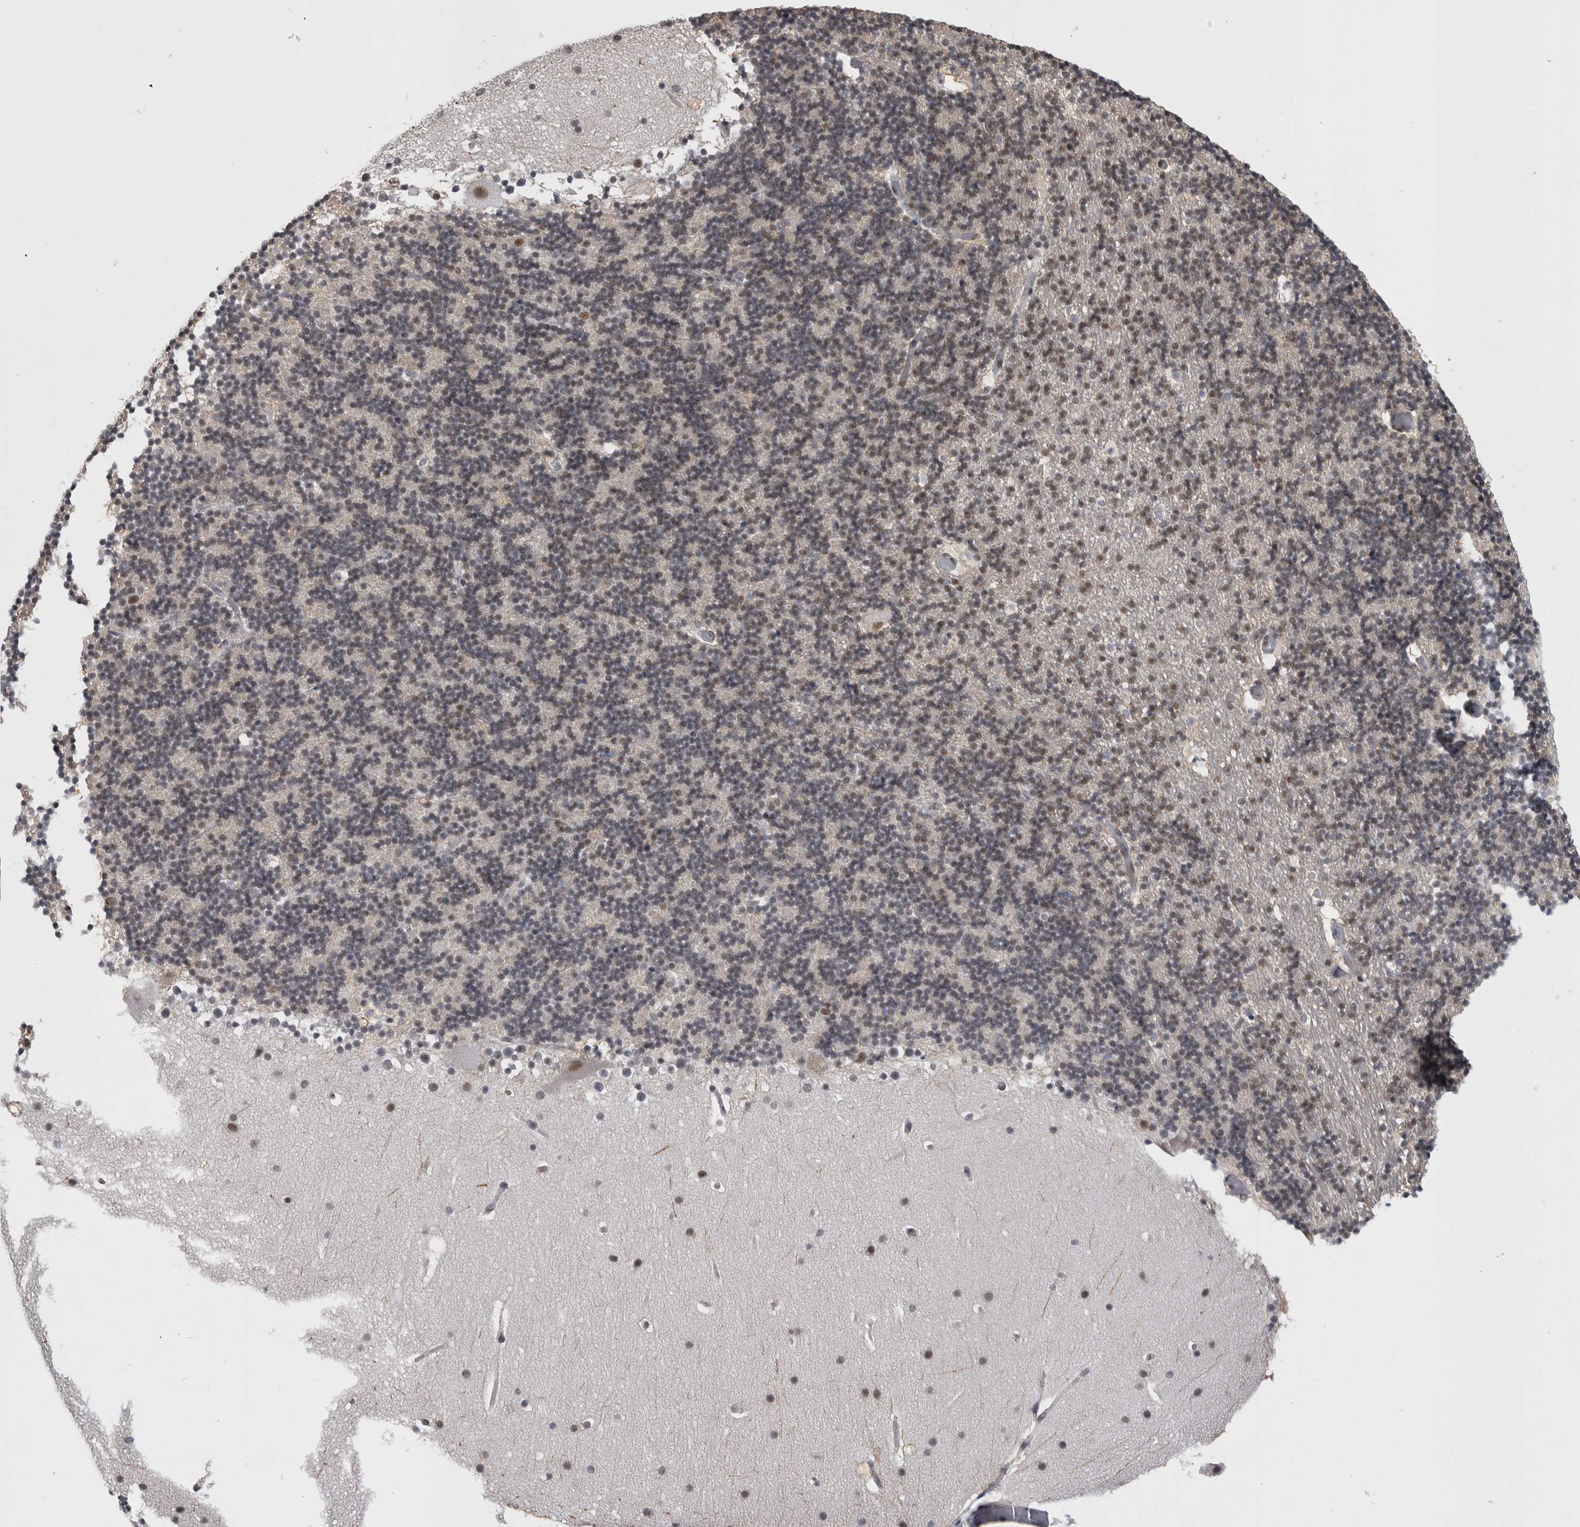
{"staining": {"intensity": "weak", "quantity": "<25%", "location": "nuclear"}, "tissue": "cerebellum", "cell_type": "Cells in granular layer", "image_type": "normal", "snomed": [{"axis": "morphology", "description": "Normal tissue, NOS"}, {"axis": "topography", "description": "Cerebellum"}], "caption": "Cells in granular layer are negative for protein expression in benign human cerebellum. (Brightfield microscopy of DAB (3,3'-diaminobenzidine) IHC at high magnification).", "gene": "ARID4B", "patient": {"sex": "male", "age": 57}}